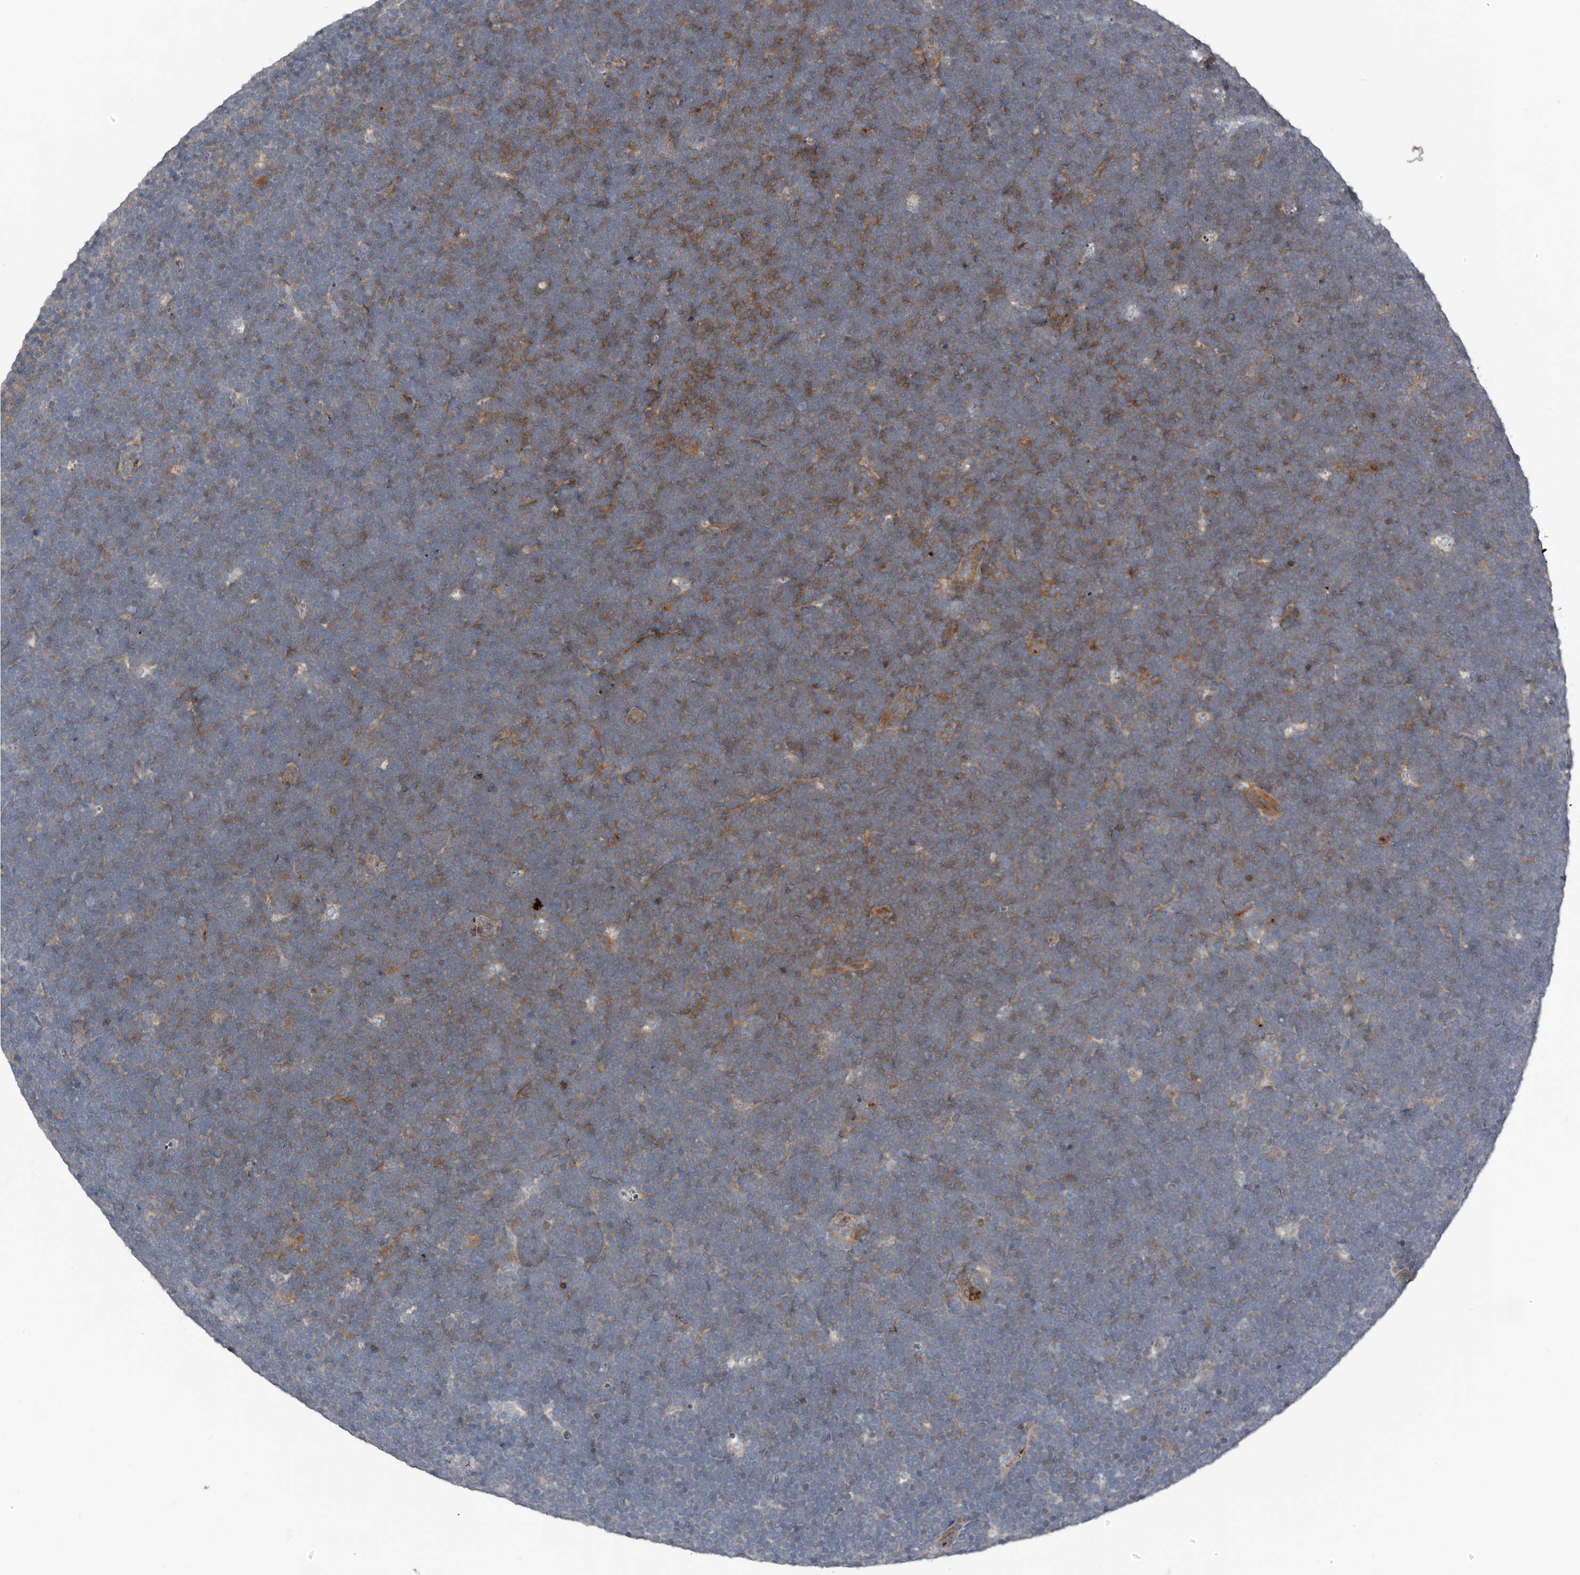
{"staining": {"intensity": "moderate", "quantity": "<25%", "location": "cytoplasmic/membranous"}, "tissue": "lymphoma", "cell_type": "Tumor cells", "image_type": "cancer", "snomed": [{"axis": "morphology", "description": "Malignant lymphoma, non-Hodgkin's type, High grade"}, {"axis": "topography", "description": "Lymph node"}], "caption": "IHC staining of lymphoma, which exhibits low levels of moderate cytoplasmic/membranous staining in about <25% of tumor cells indicating moderate cytoplasmic/membranous protein staining. The staining was performed using DAB (brown) for protein detection and nuclei were counterstained in hematoxylin (blue).", "gene": "FBXO31", "patient": {"sex": "male", "age": 13}}